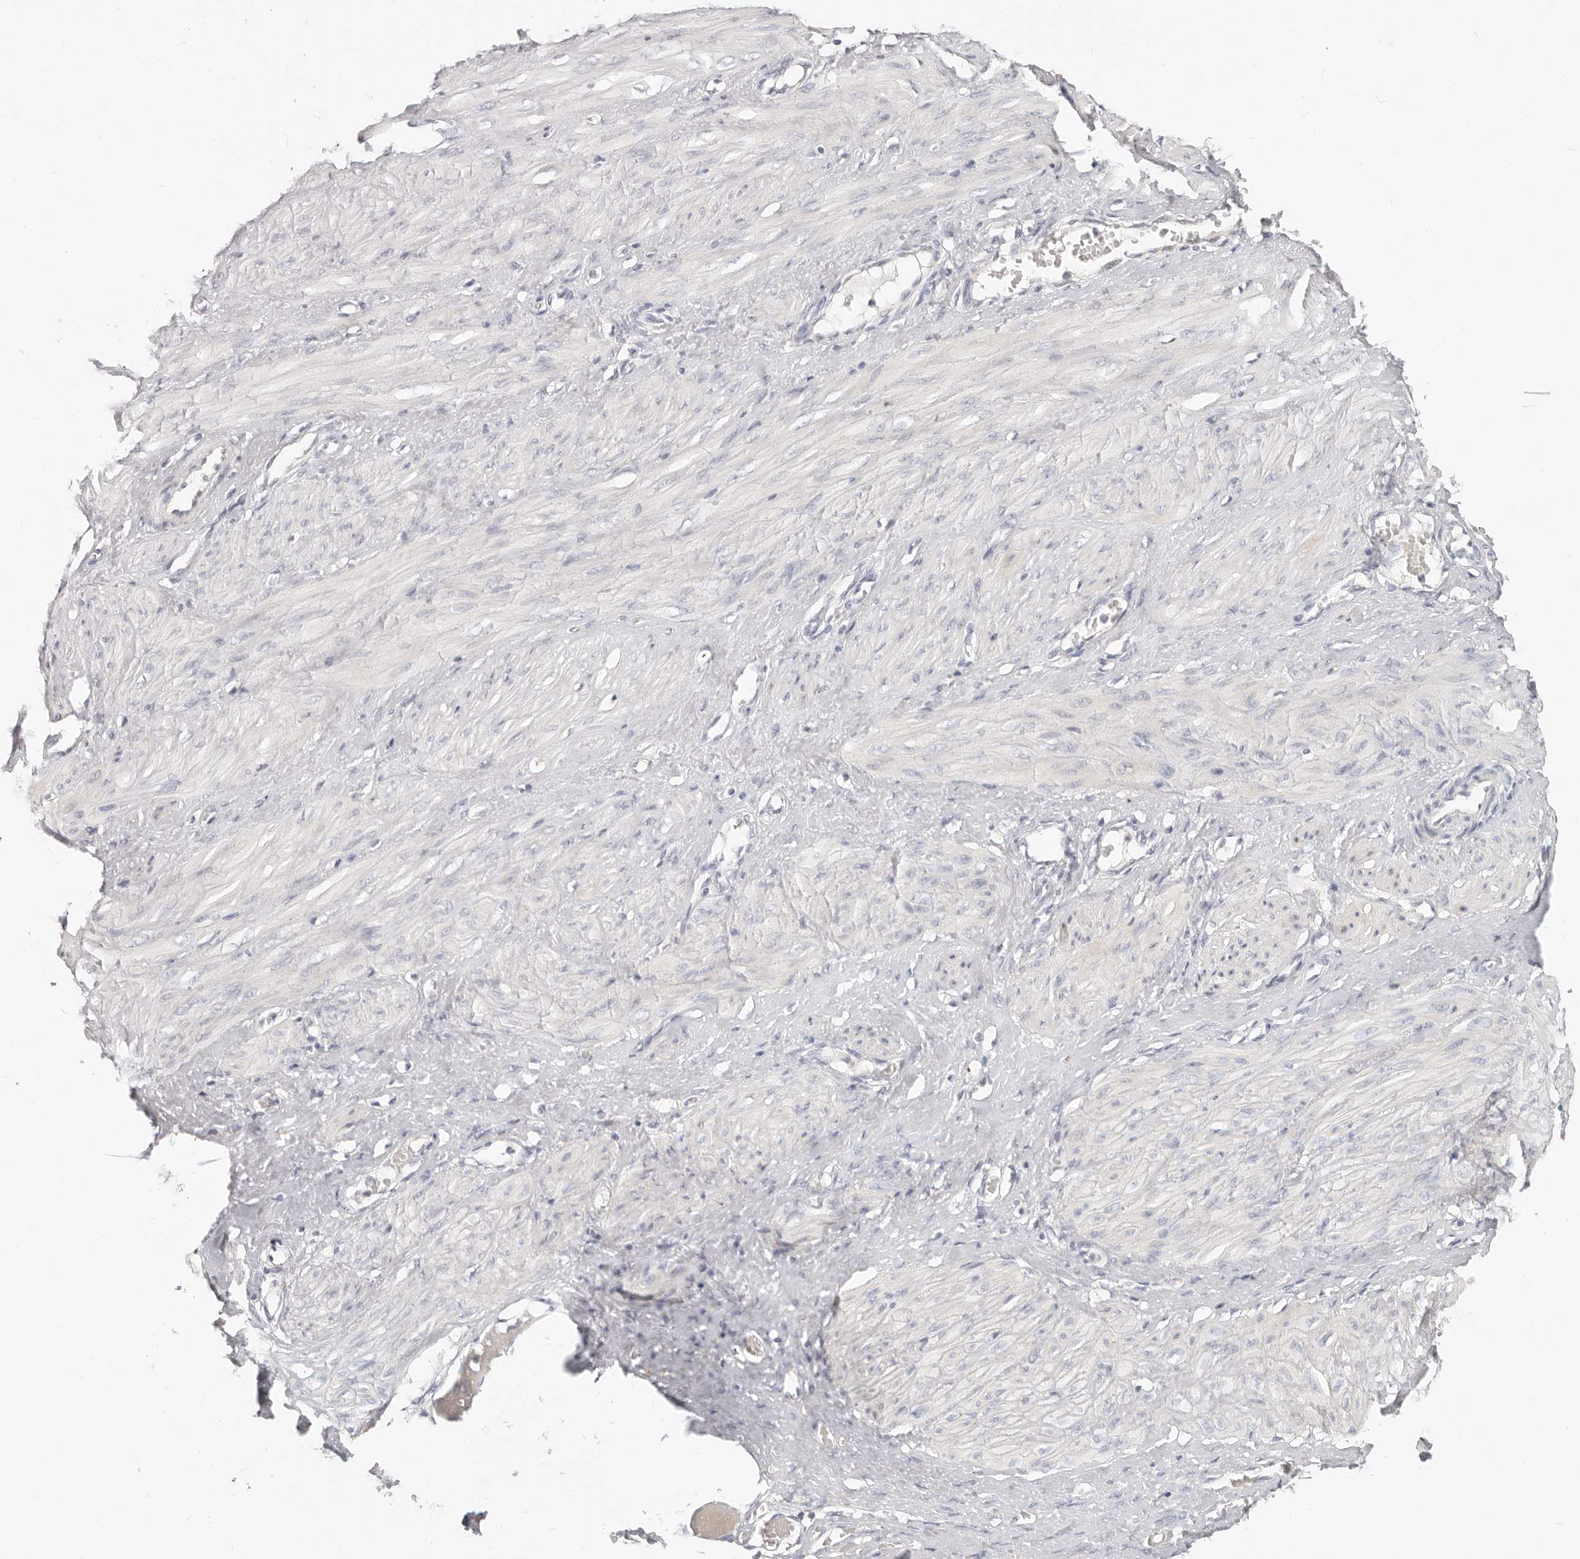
{"staining": {"intensity": "negative", "quantity": "none", "location": "none"}, "tissue": "smooth muscle", "cell_type": "Smooth muscle cells", "image_type": "normal", "snomed": [{"axis": "morphology", "description": "Normal tissue, NOS"}, {"axis": "topography", "description": "Endometrium"}], "caption": "Smooth muscle was stained to show a protein in brown. There is no significant staining in smooth muscle cells. Brightfield microscopy of immunohistochemistry stained with DAB (brown) and hematoxylin (blue), captured at high magnification.", "gene": "TMEM63B", "patient": {"sex": "female", "age": 33}}